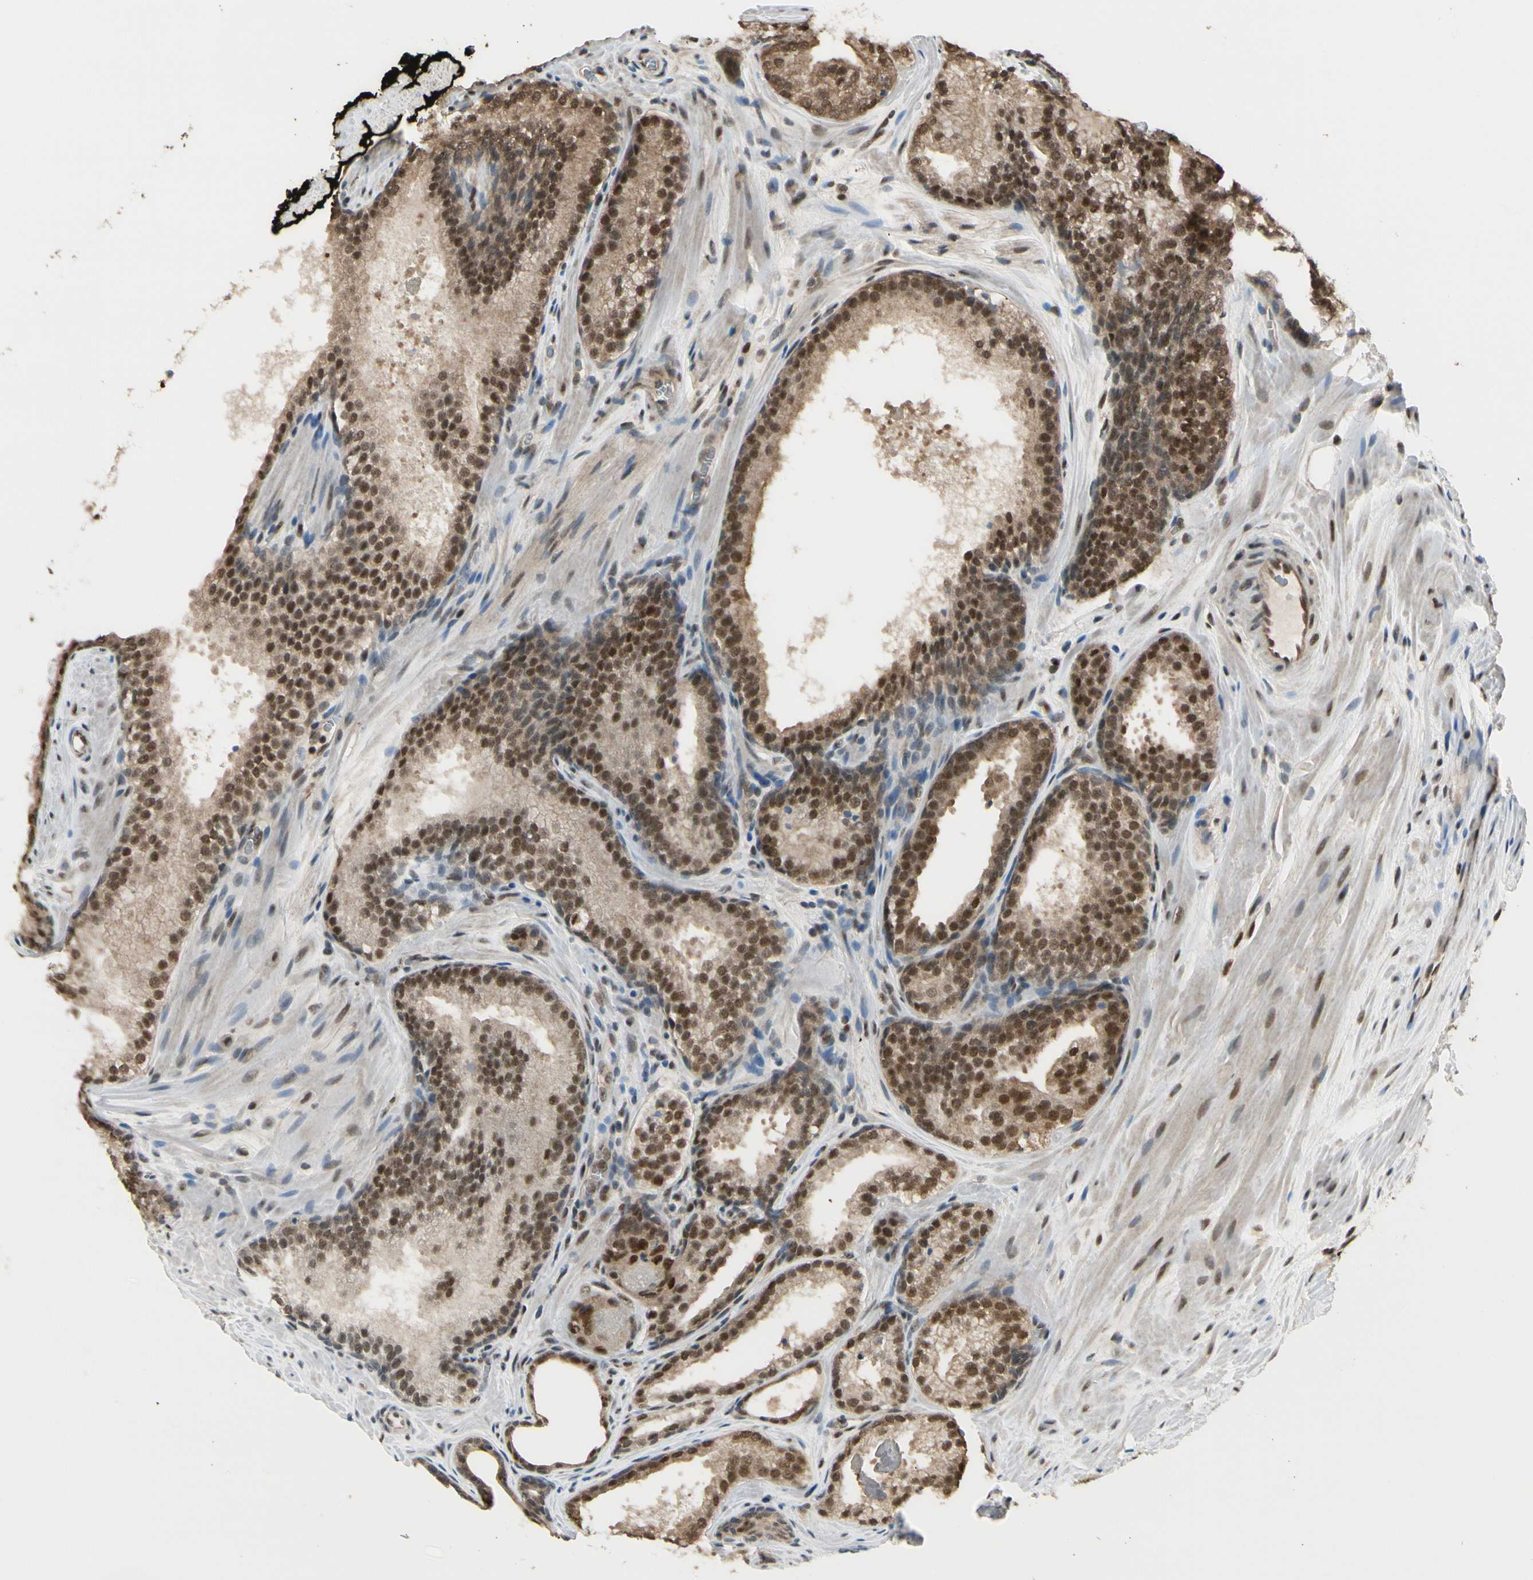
{"staining": {"intensity": "moderate", "quantity": ">75%", "location": "cytoplasmic/membranous,nuclear"}, "tissue": "prostate cancer", "cell_type": "Tumor cells", "image_type": "cancer", "snomed": [{"axis": "morphology", "description": "Adenocarcinoma, Low grade"}, {"axis": "topography", "description": "Prostate"}], "caption": "Protein analysis of prostate cancer tissue exhibits moderate cytoplasmic/membranous and nuclear expression in approximately >75% of tumor cells.", "gene": "HSF1", "patient": {"sex": "male", "age": 60}}